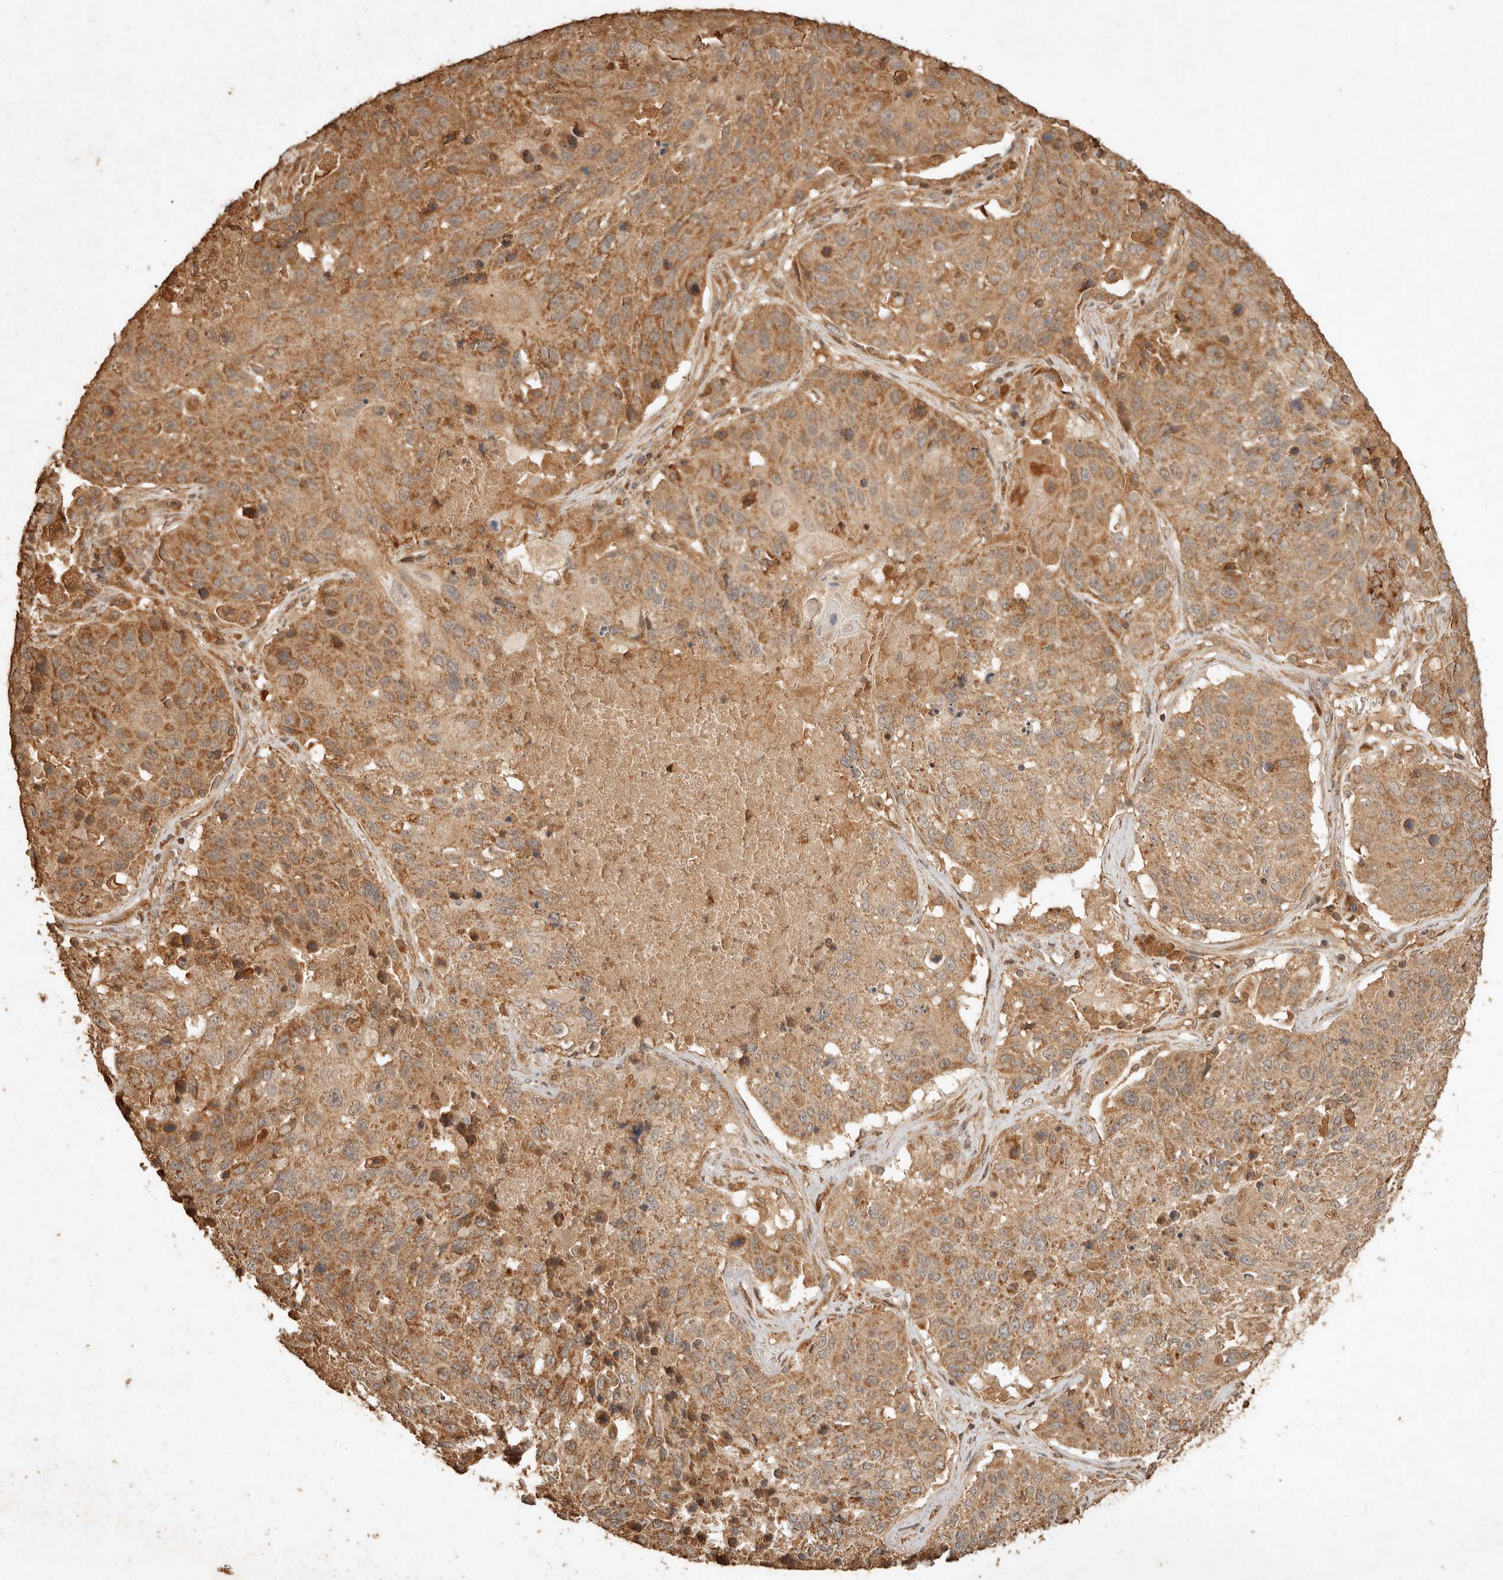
{"staining": {"intensity": "moderate", "quantity": ">75%", "location": "cytoplasmic/membranous"}, "tissue": "lung cancer", "cell_type": "Tumor cells", "image_type": "cancer", "snomed": [{"axis": "morphology", "description": "Squamous cell carcinoma, NOS"}, {"axis": "topography", "description": "Lung"}], "caption": "About >75% of tumor cells in human lung cancer display moderate cytoplasmic/membranous protein positivity as visualized by brown immunohistochemical staining.", "gene": "FAM180B", "patient": {"sex": "male", "age": 61}}